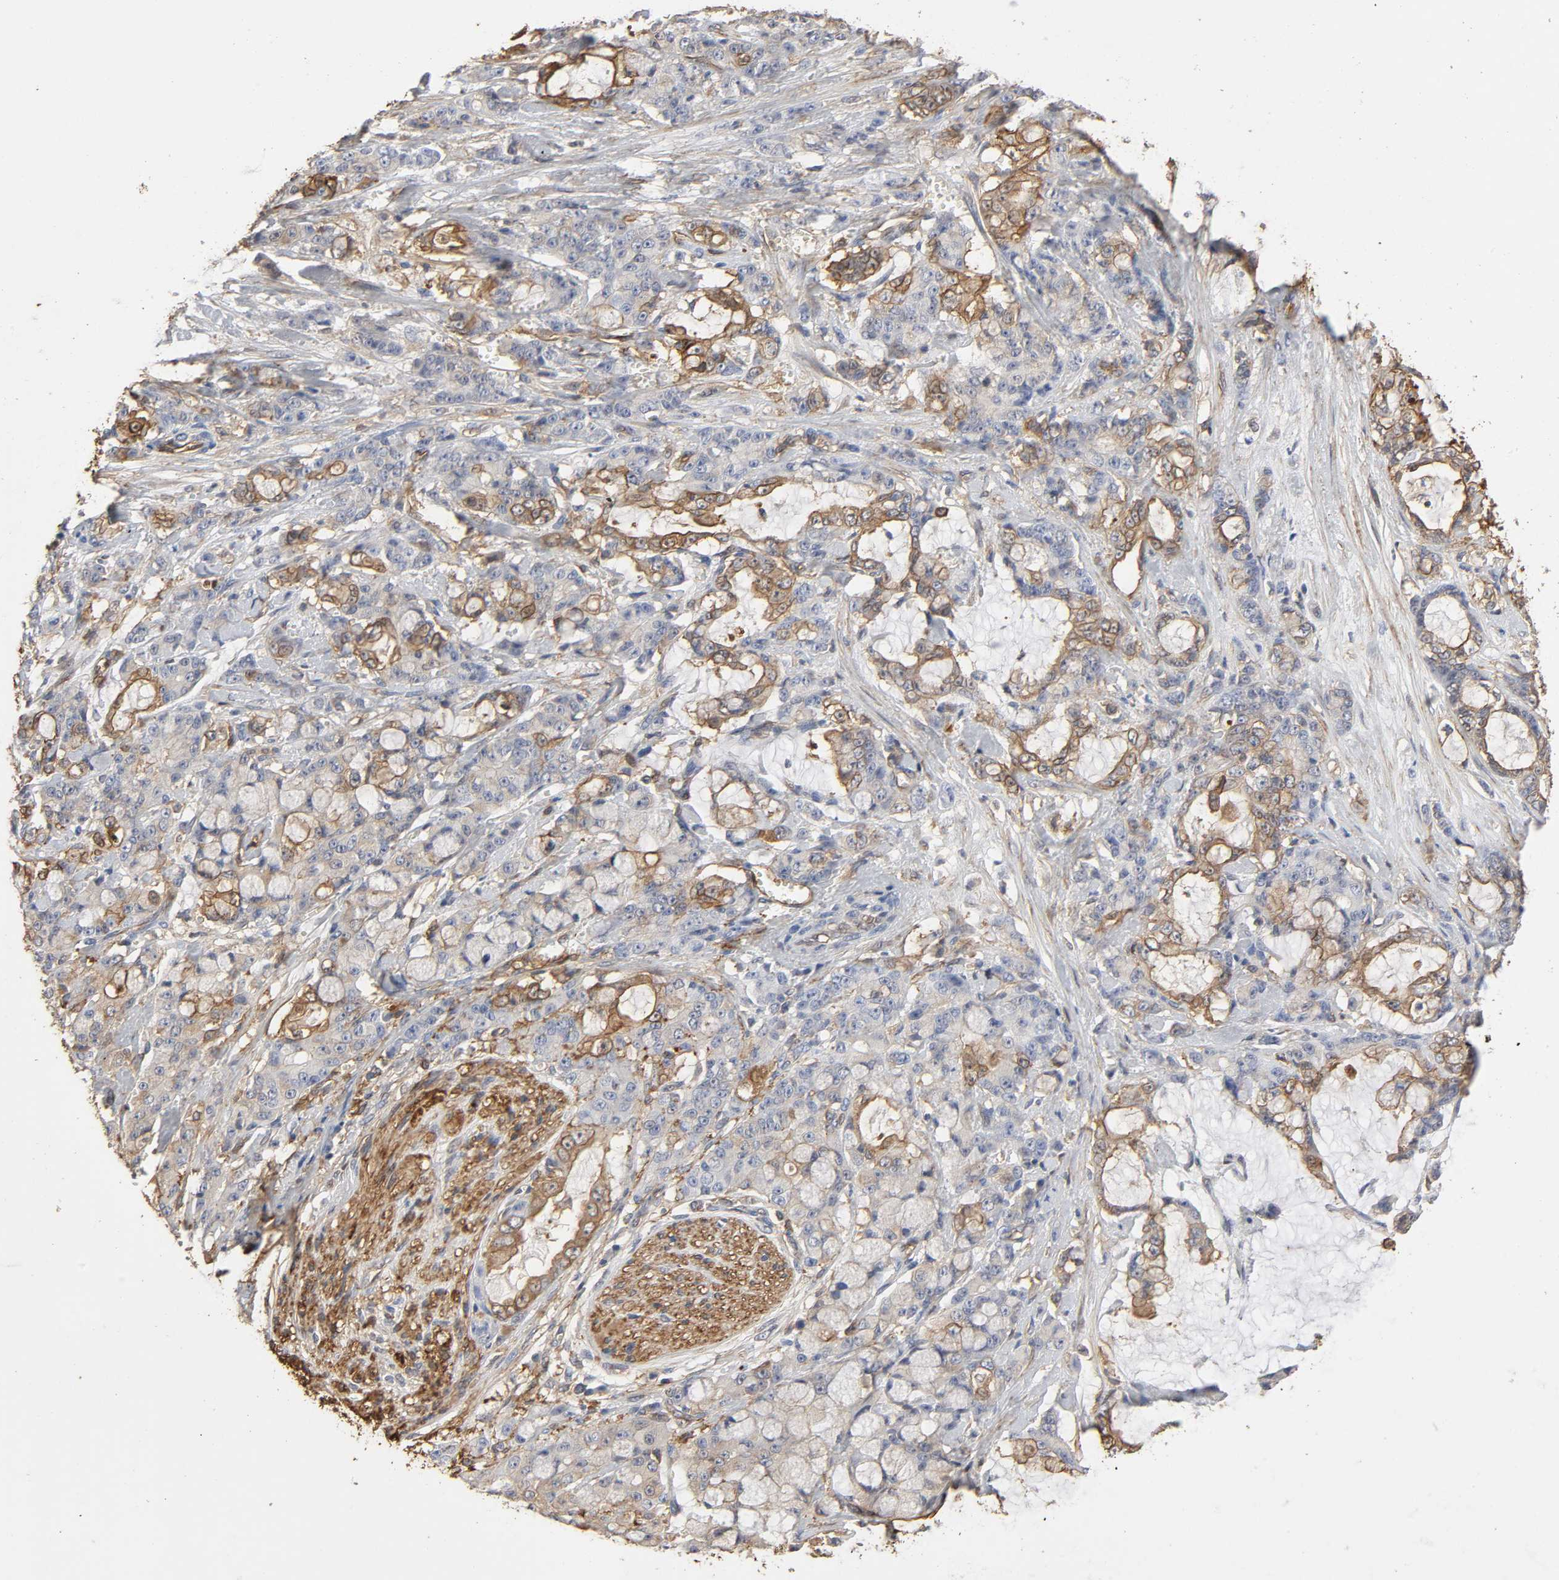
{"staining": {"intensity": "moderate", "quantity": ">75%", "location": "cytoplasmic/membranous"}, "tissue": "pancreatic cancer", "cell_type": "Tumor cells", "image_type": "cancer", "snomed": [{"axis": "morphology", "description": "Adenocarcinoma, NOS"}, {"axis": "topography", "description": "Pancreas"}], "caption": "IHC (DAB (3,3'-diaminobenzidine)) staining of pancreatic cancer shows moderate cytoplasmic/membranous protein expression in about >75% of tumor cells. Nuclei are stained in blue.", "gene": "ANXA2", "patient": {"sex": "female", "age": 73}}